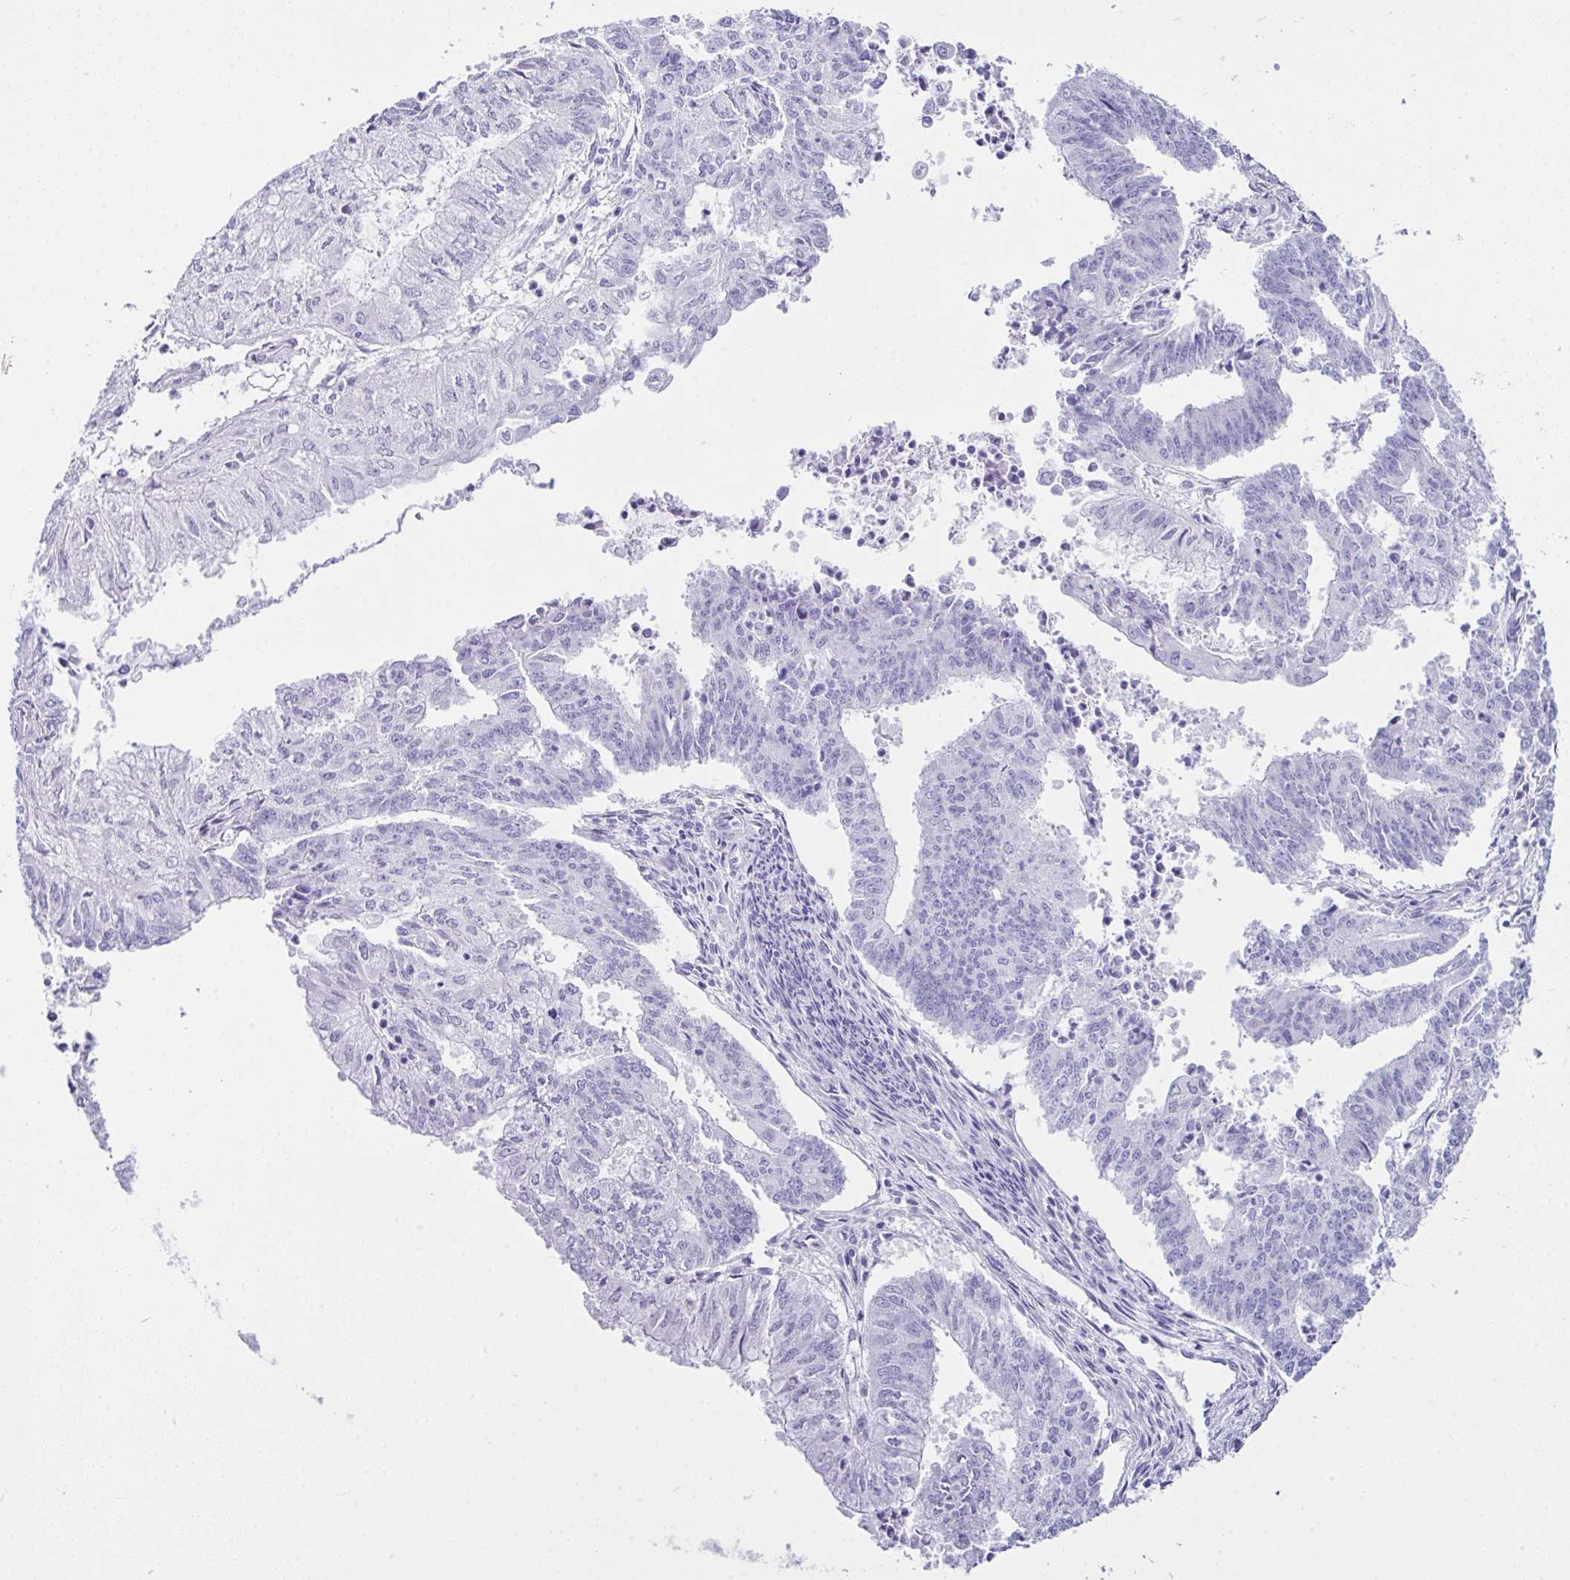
{"staining": {"intensity": "negative", "quantity": "none", "location": "none"}, "tissue": "endometrial cancer", "cell_type": "Tumor cells", "image_type": "cancer", "snomed": [{"axis": "morphology", "description": "Adenocarcinoma, NOS"}, {"axis": "topography", "description": "Endometrium"}], "caption": "The IHC image has no significant staining in tumor cells of endometrial cancer (adenocarcinoma) tissue.", "gene": "LGALS4", "patient": {"sex": "female", "age": 61}}